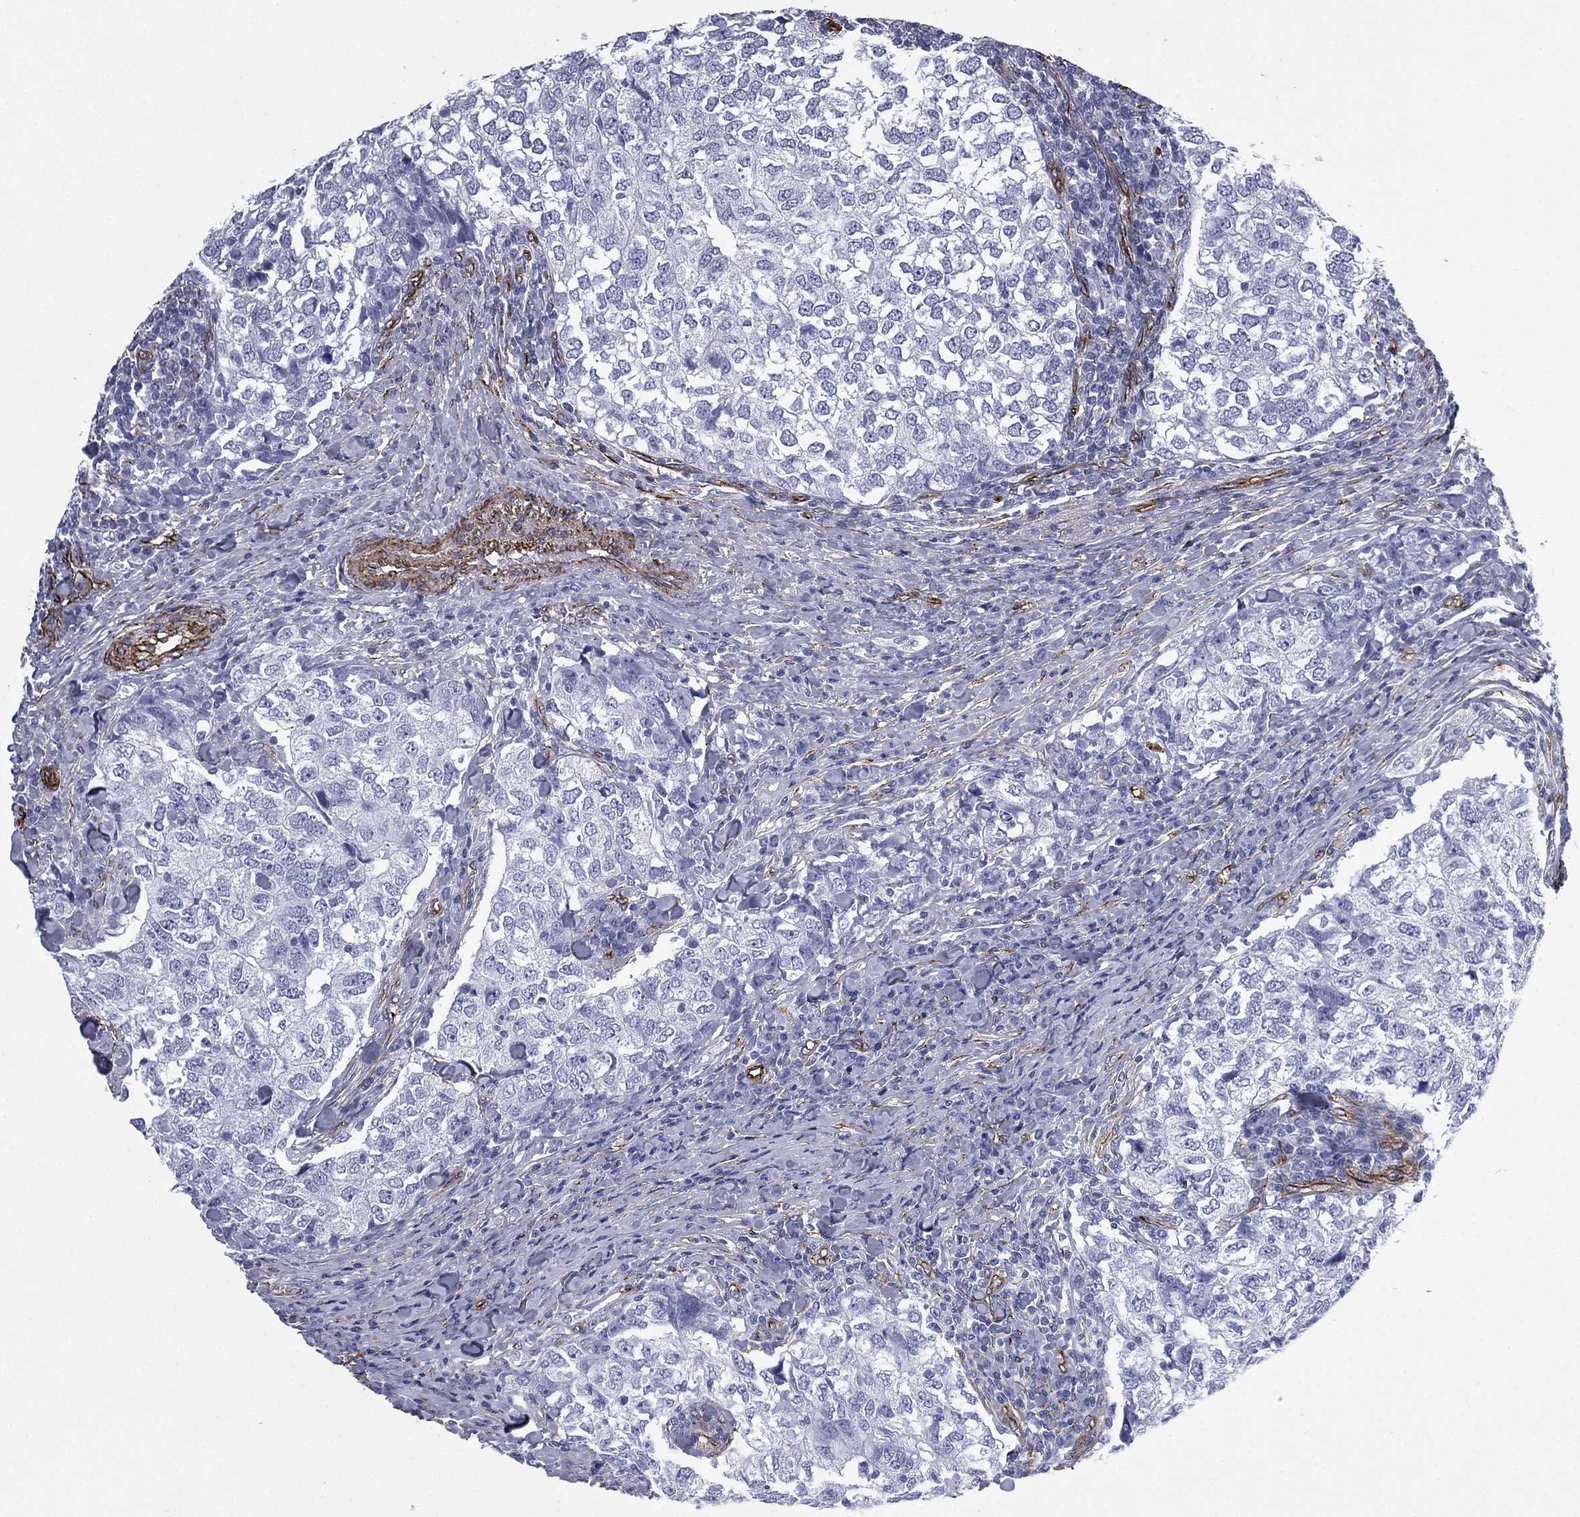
{"staining": {"intensity": "negative", "quantity": "none", "location": "none"}, "tissue": "breast cancer", "cell_type": "Tumor cells", "image_type": "cancer", "snomed": [{"axis": "morphology", "description": "Duct carcinoma"}, {"axis": "topography", "description": "Breast"}], "caption": "Immunohistochemistry (IHC) micrograph of human breast cancer (invasive ductal carcinoma) stained for a protein (brown), which displays no expression in tumor cells. Brightfield microscopy of IHC stained with DAB (brown) and hematoxylin (blue), captured at high magnification.", "gene": "CAVIN3", "patient": {"sex": "female", "age": 30}}